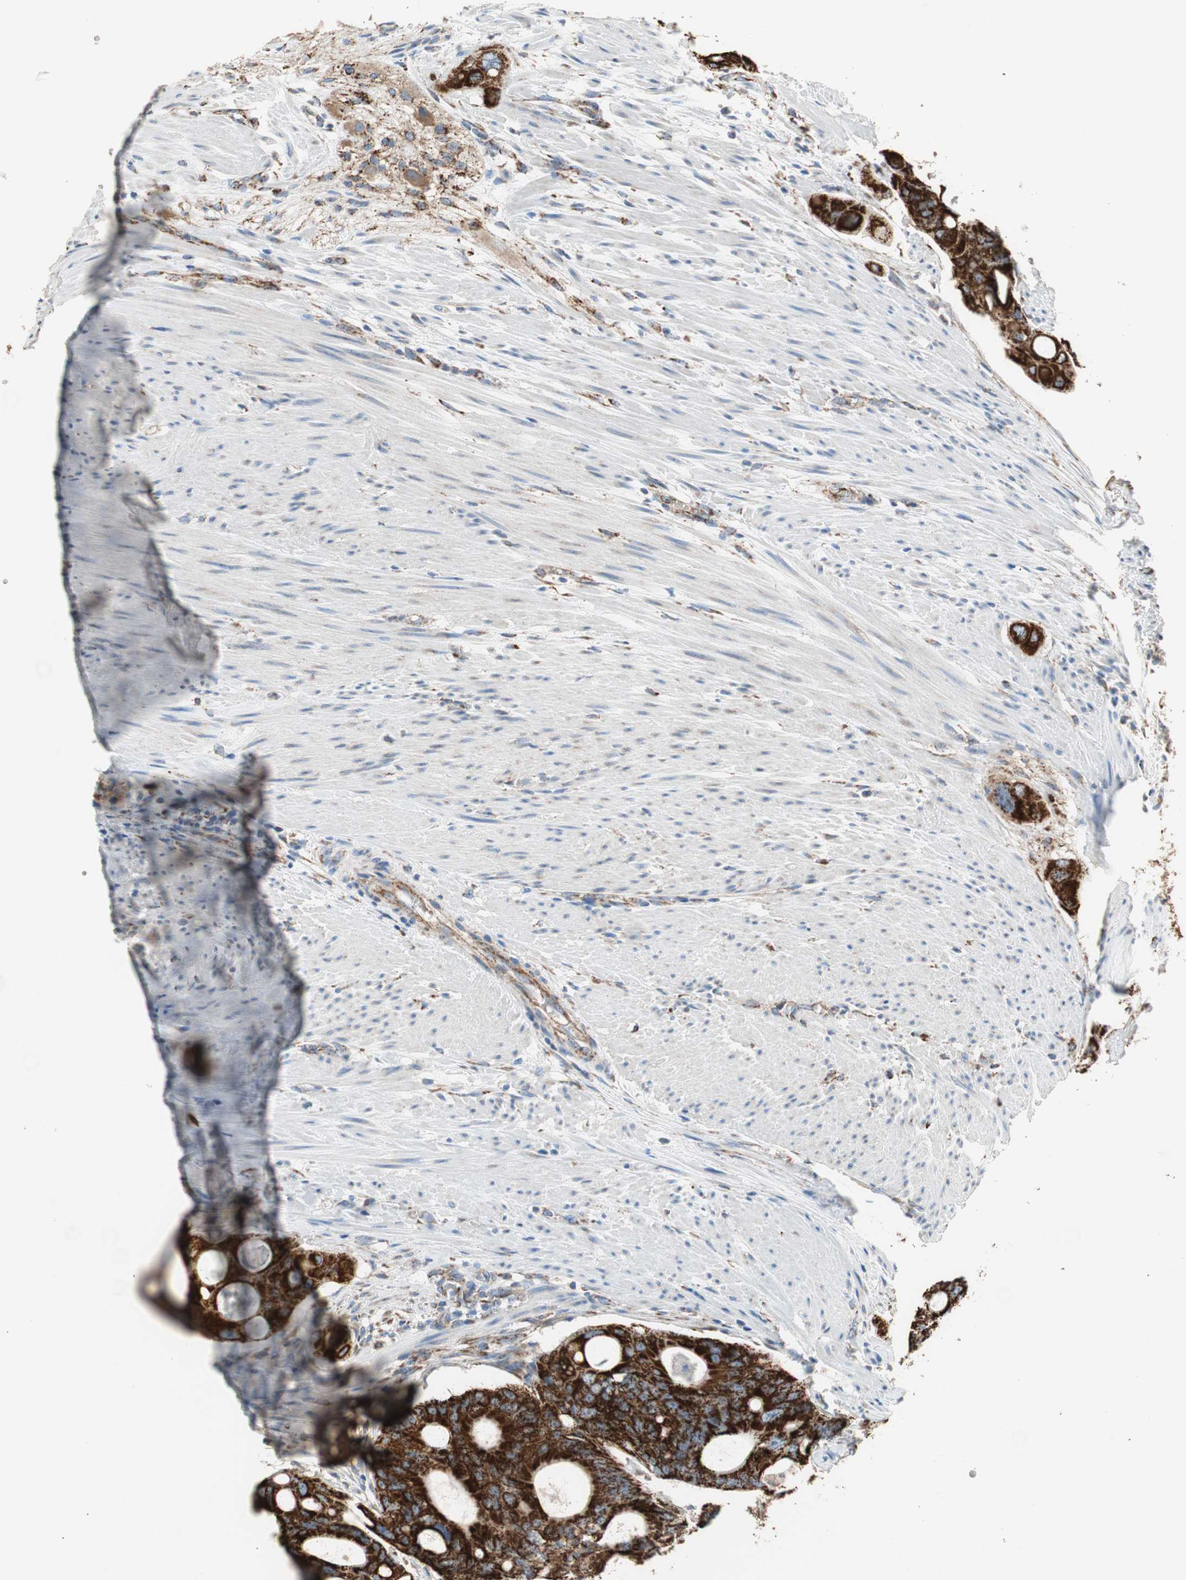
{"staining": {"intensity": "strong", "quantity": ">75%", "location": "cytoplasmic/membranous"}, "tissue": "colorectal cancer", "cell_type": "Tumor cells", "image_type": "cancer", "snomed": [{"axis": "morphology", "description": "Adenocarcinoma, NOS"}, {"axis": "topography", "description": "Colon"}], "caption": "This image exhibits IHC staining of adenocarcinoma (colorectal), with high strong cytoplasmic/membranous positivity in about >75% of tumor cells.", "gene": "TST", "patient": {"sex": "female", "age": 57}}